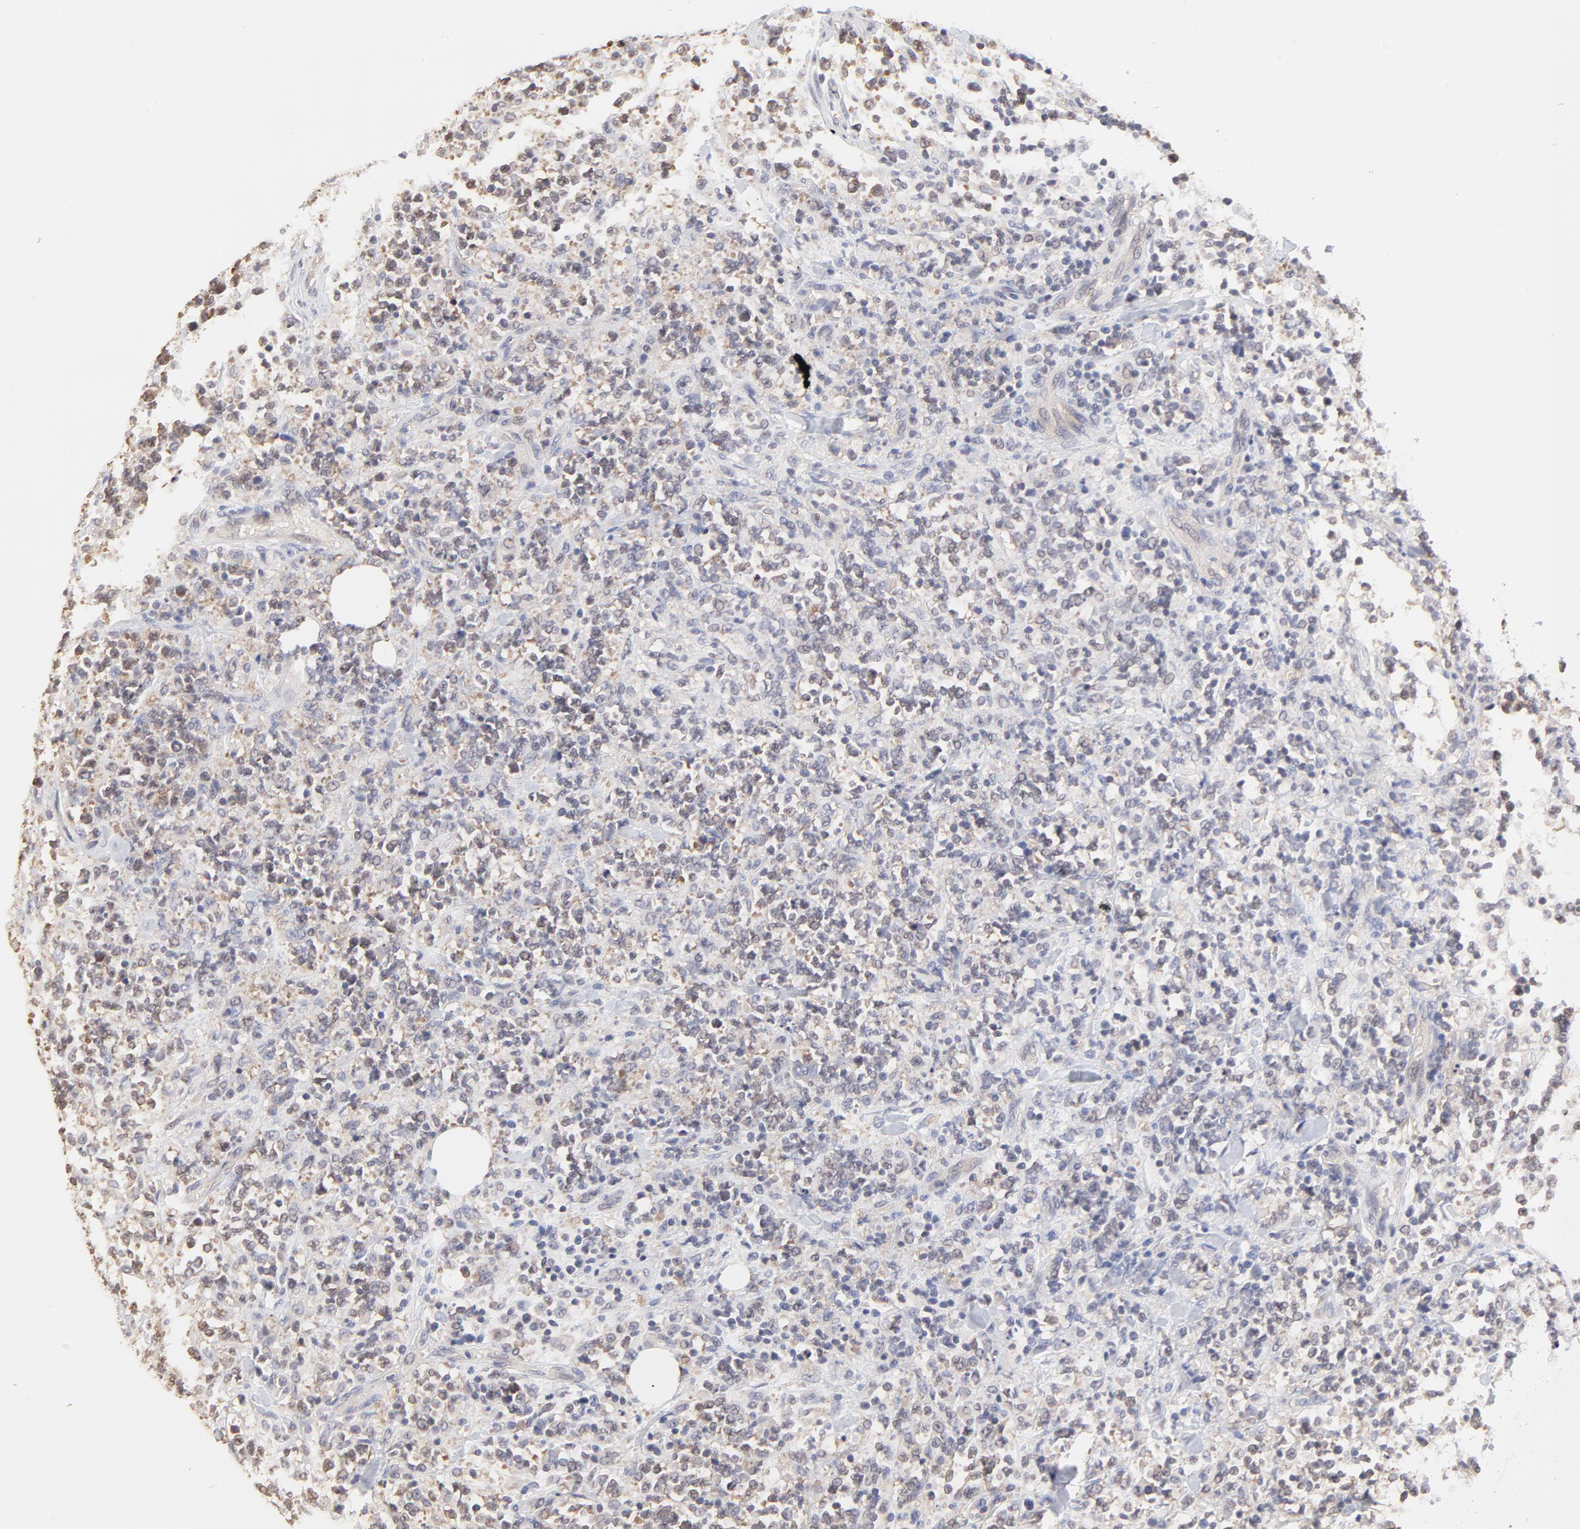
{"staining": {"intensity": "weak", "quantity": "25%-75%", "location": "cytoplasmic/membranous"}, "tissue": "lymphoma", "cell_type": "Tumor cells", "image_type": "cancer", "snomed": [{"axis": "morphology", "description": "Malignant lymphoma, non-Hodgkin's type, High grade"}, {"axis": "topography", "description": "Soft tissue"}], "caption": "High-power microscopy captured an immunohistochemistry image of lymphoma, revealing weak cytoplasmic/membranous expression in about 25%-75% of tumor cells.", "gene": "CCT2", "patient": {"sex": "male", "age": 18}}